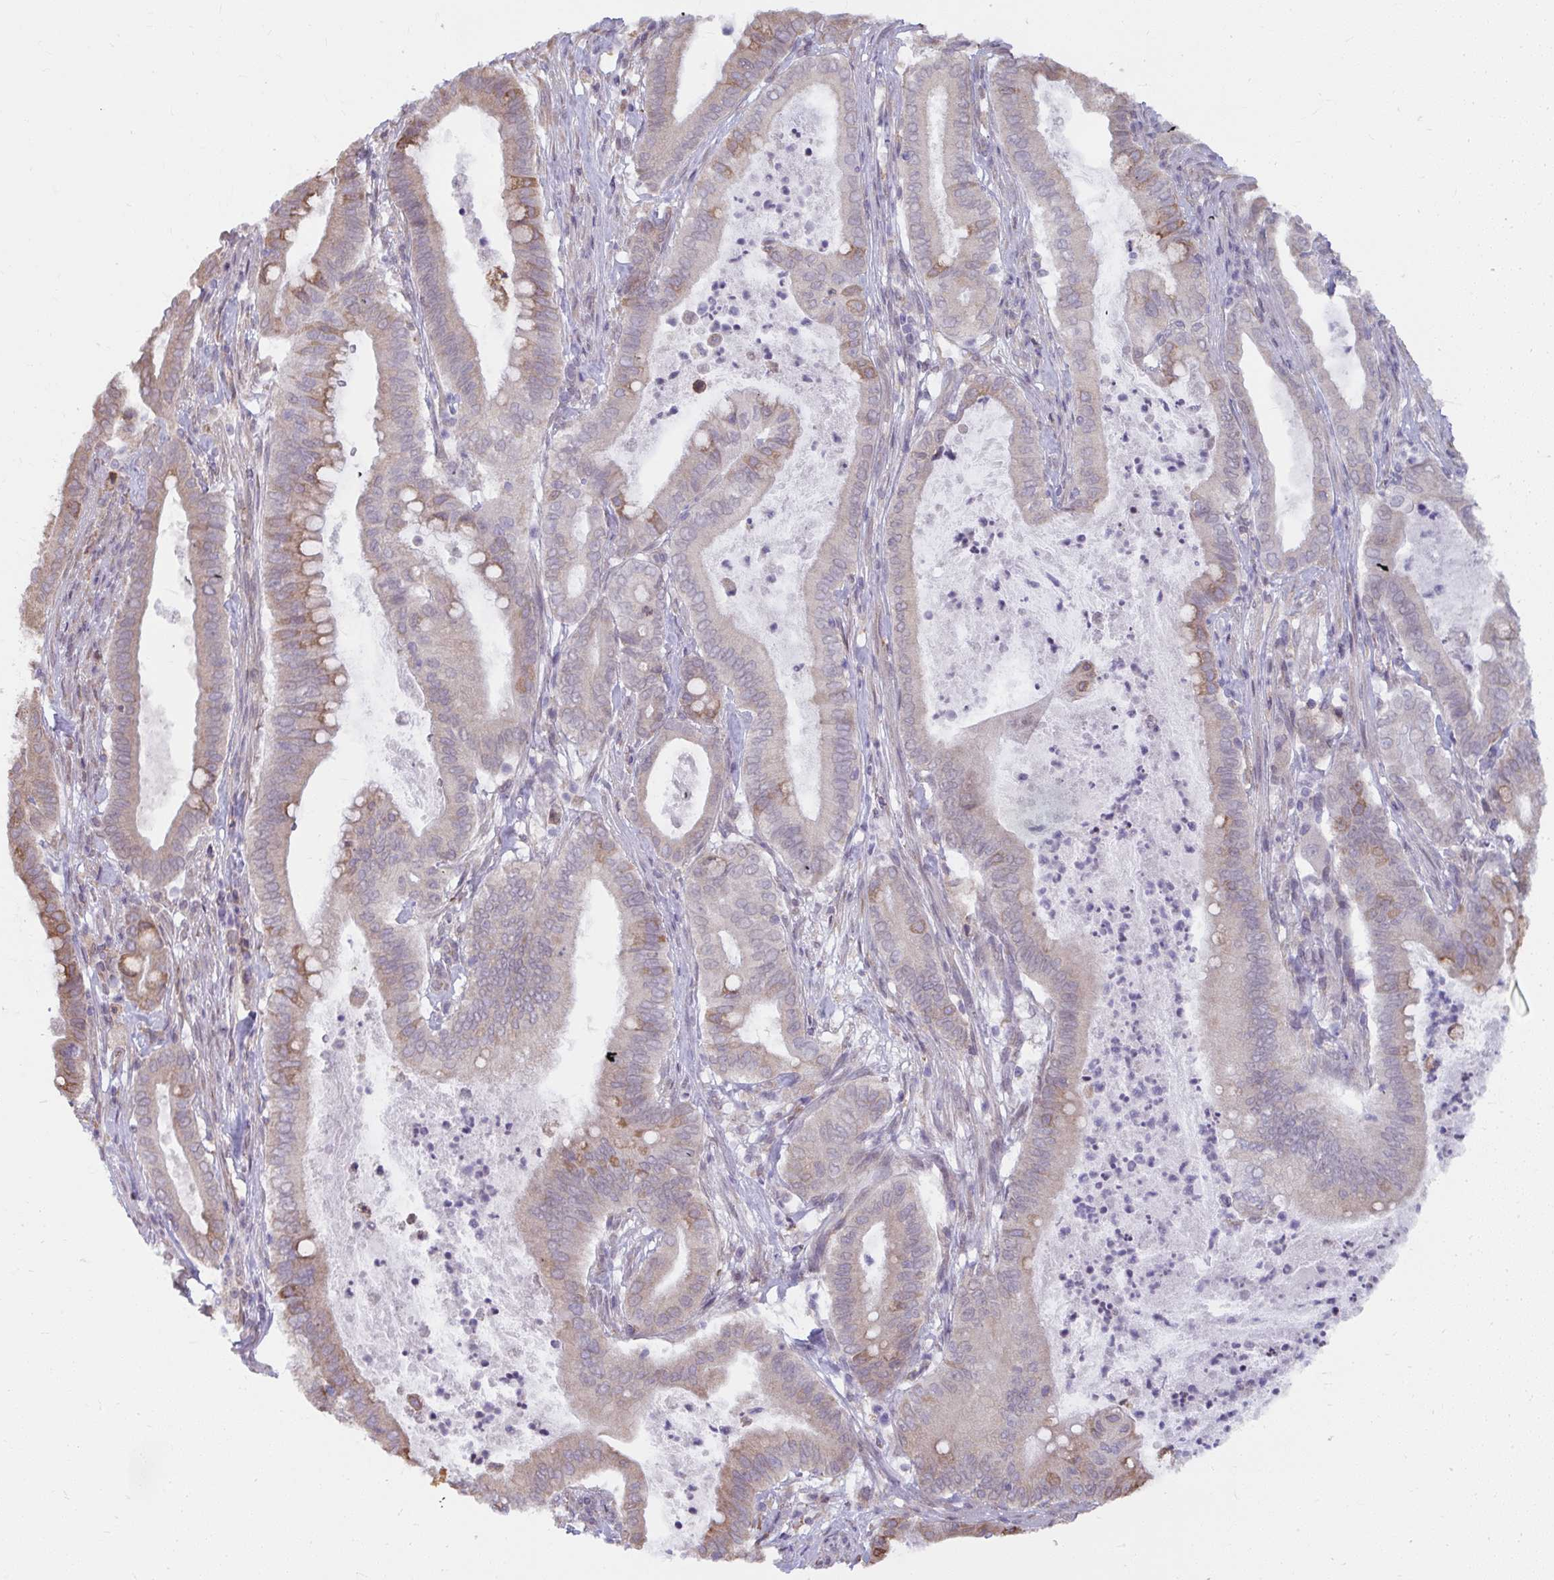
{"staining": {"intensity": "moderate", "quantity": "<25%", "location": "cytoplasmic/membranous"}, "tissue": "pancreatic cancer", "cell_type": "Tumor cells", "image_type": "cancer", "snomed": [{"axis": "morphology", "description": "Adenocarcinoma, NOS"}, {"axis": "topography", "description": "Pancreas"}], "caption": "A histopathology image showing moderate cytoplasmic/membranous staining in approximately <25% of tumor cells in pancreatic cancer, as visualized by brown immunohistochemical staining.", "gene": "NMNAT1", "patient": {"sex": "male", "age": 71}}